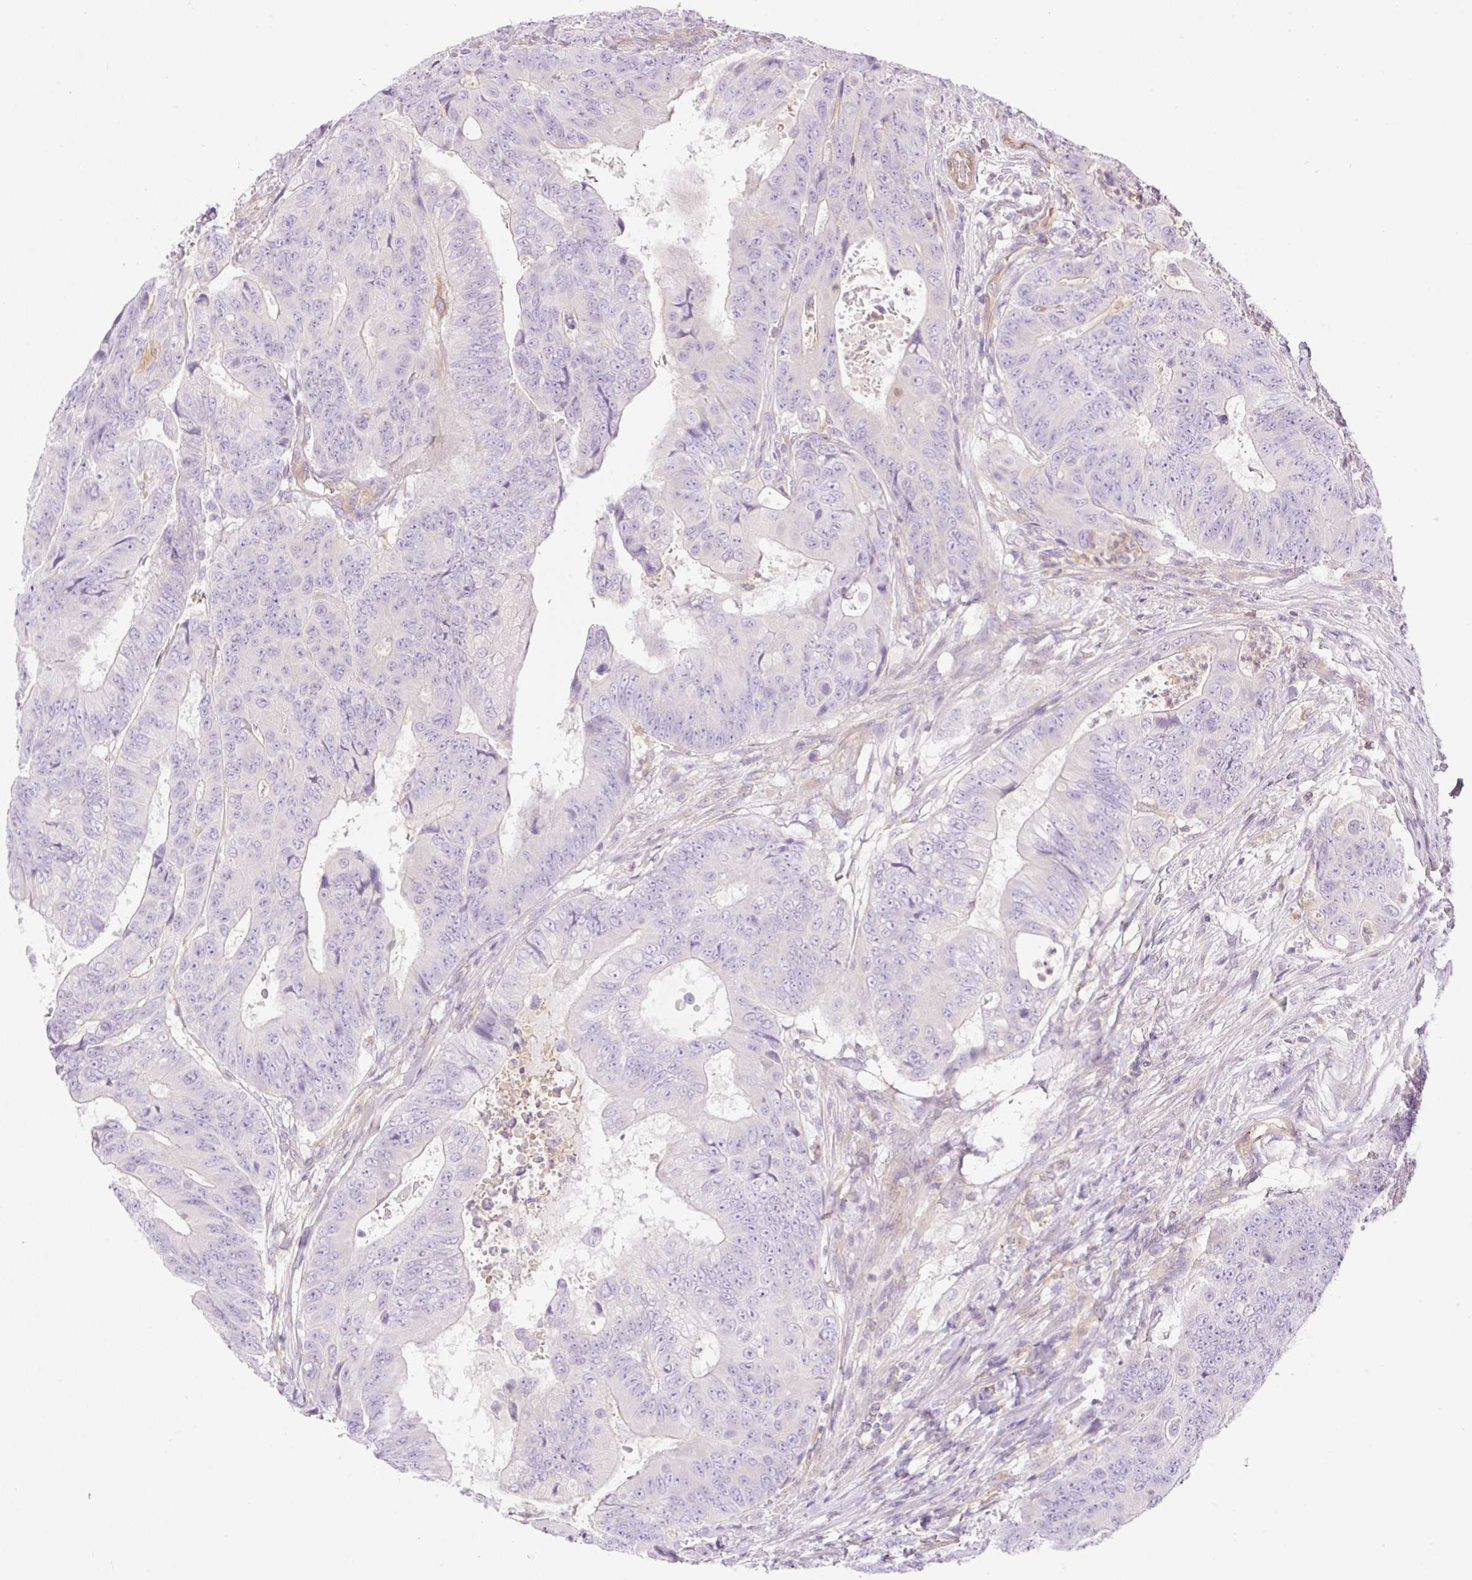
{"staining": {"intensity": "negative", "quantity": "none", "location": "none"}, "tissue": "colorectal cancer", "cell_type": "Tumor cells", "image_type": "cancer", "snomed": [{"axis": "morphology", "description": "Adenocarcinoma, NOS"}, {"axis": "topography", "description": "Colon"}], "caption": "This is an immunohistochemistry histopathology image of human colorectal cancer. There is no positivity in tumor cells.", "gene": "EHD3", "patient": {"sex": "female", "age": 48}}